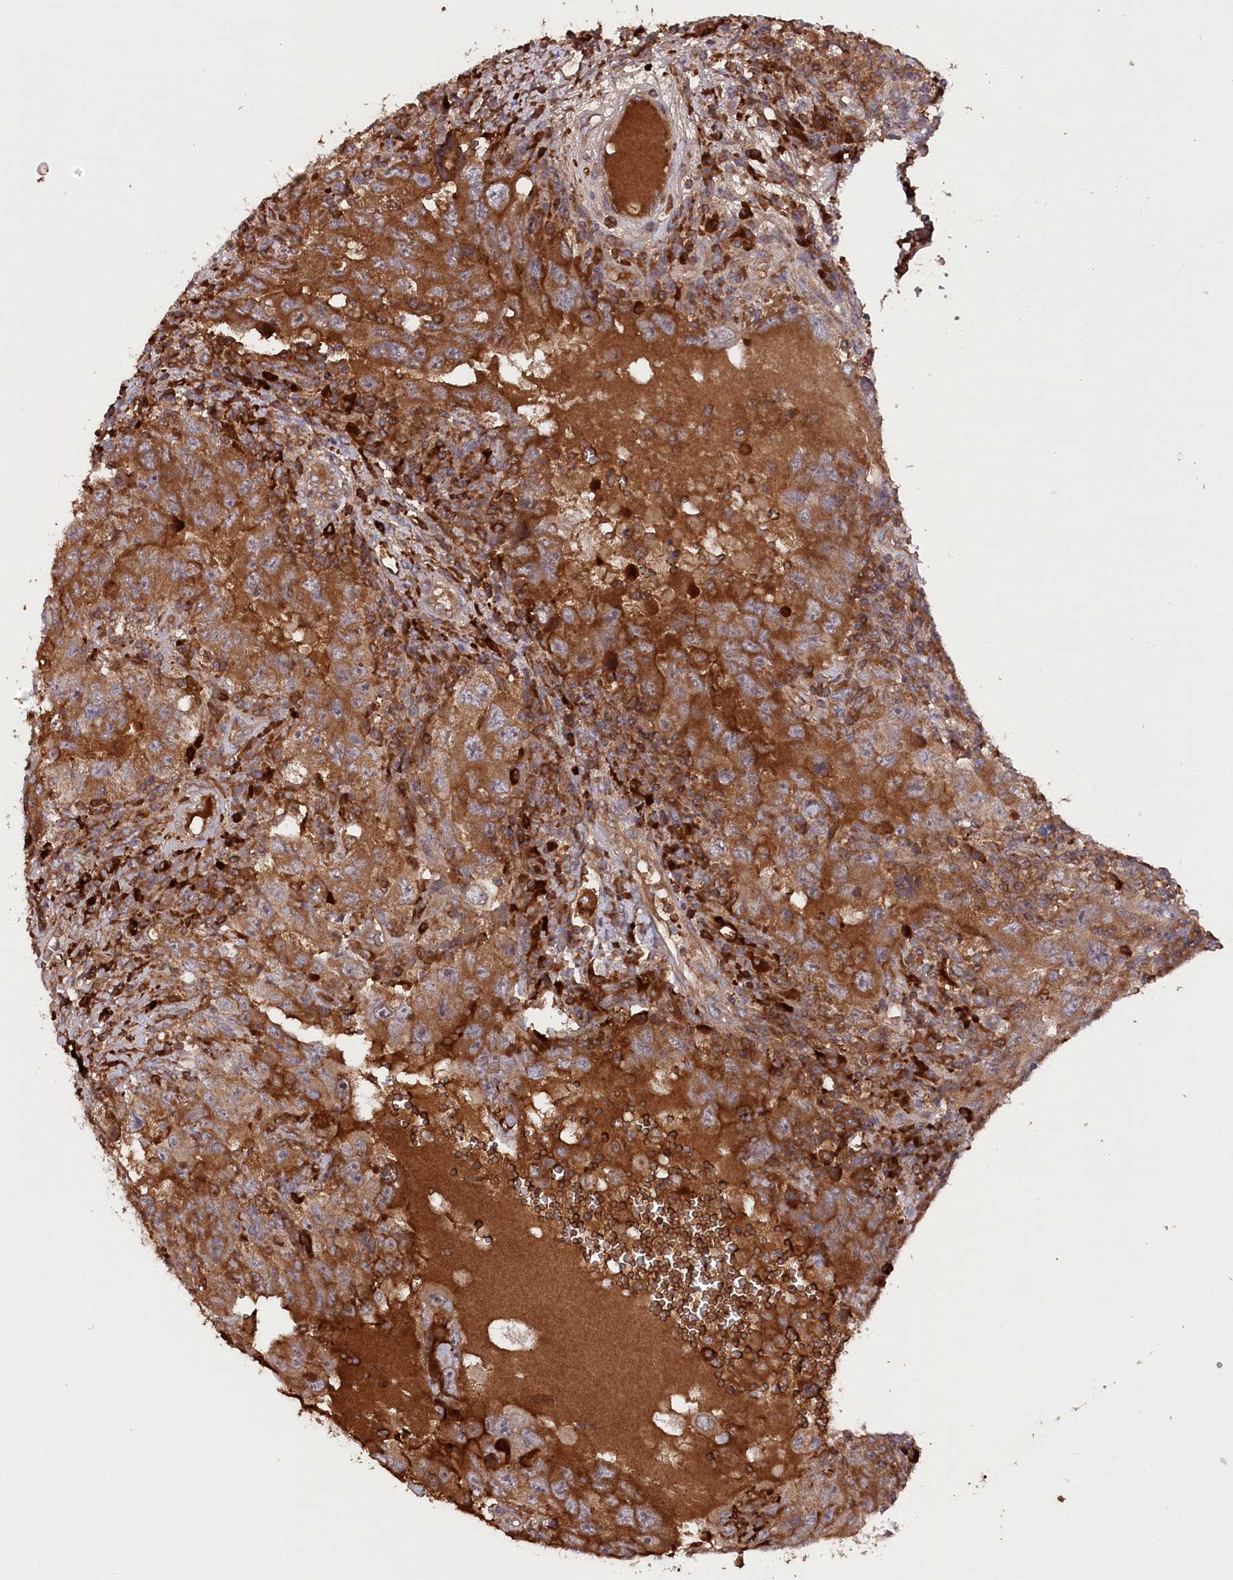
{"staining": {"intensity": "moderate", "quantity": ">75%", "location": "cytoplasmic/membranous"}, "tissue": "testis cancer", "cell_type": "Tumor cells", "image_type": "cancer", "snomed": [{"axis": "morphology", "description": "Carcinoma, Embryonal, NOS"}, {"axis": "topography", "description": "Testis"}], "caption": "The immunohistochemical stain labels moderate cytoplasmic/membranous positivity in tumor cells of embryonal carcinoma (testis) tissue. (DAB IHC, brown staining for protein, blue staining for nuclei).", "gene": "PPP1R21", "patient": {"sex": "male", "age": 26}}